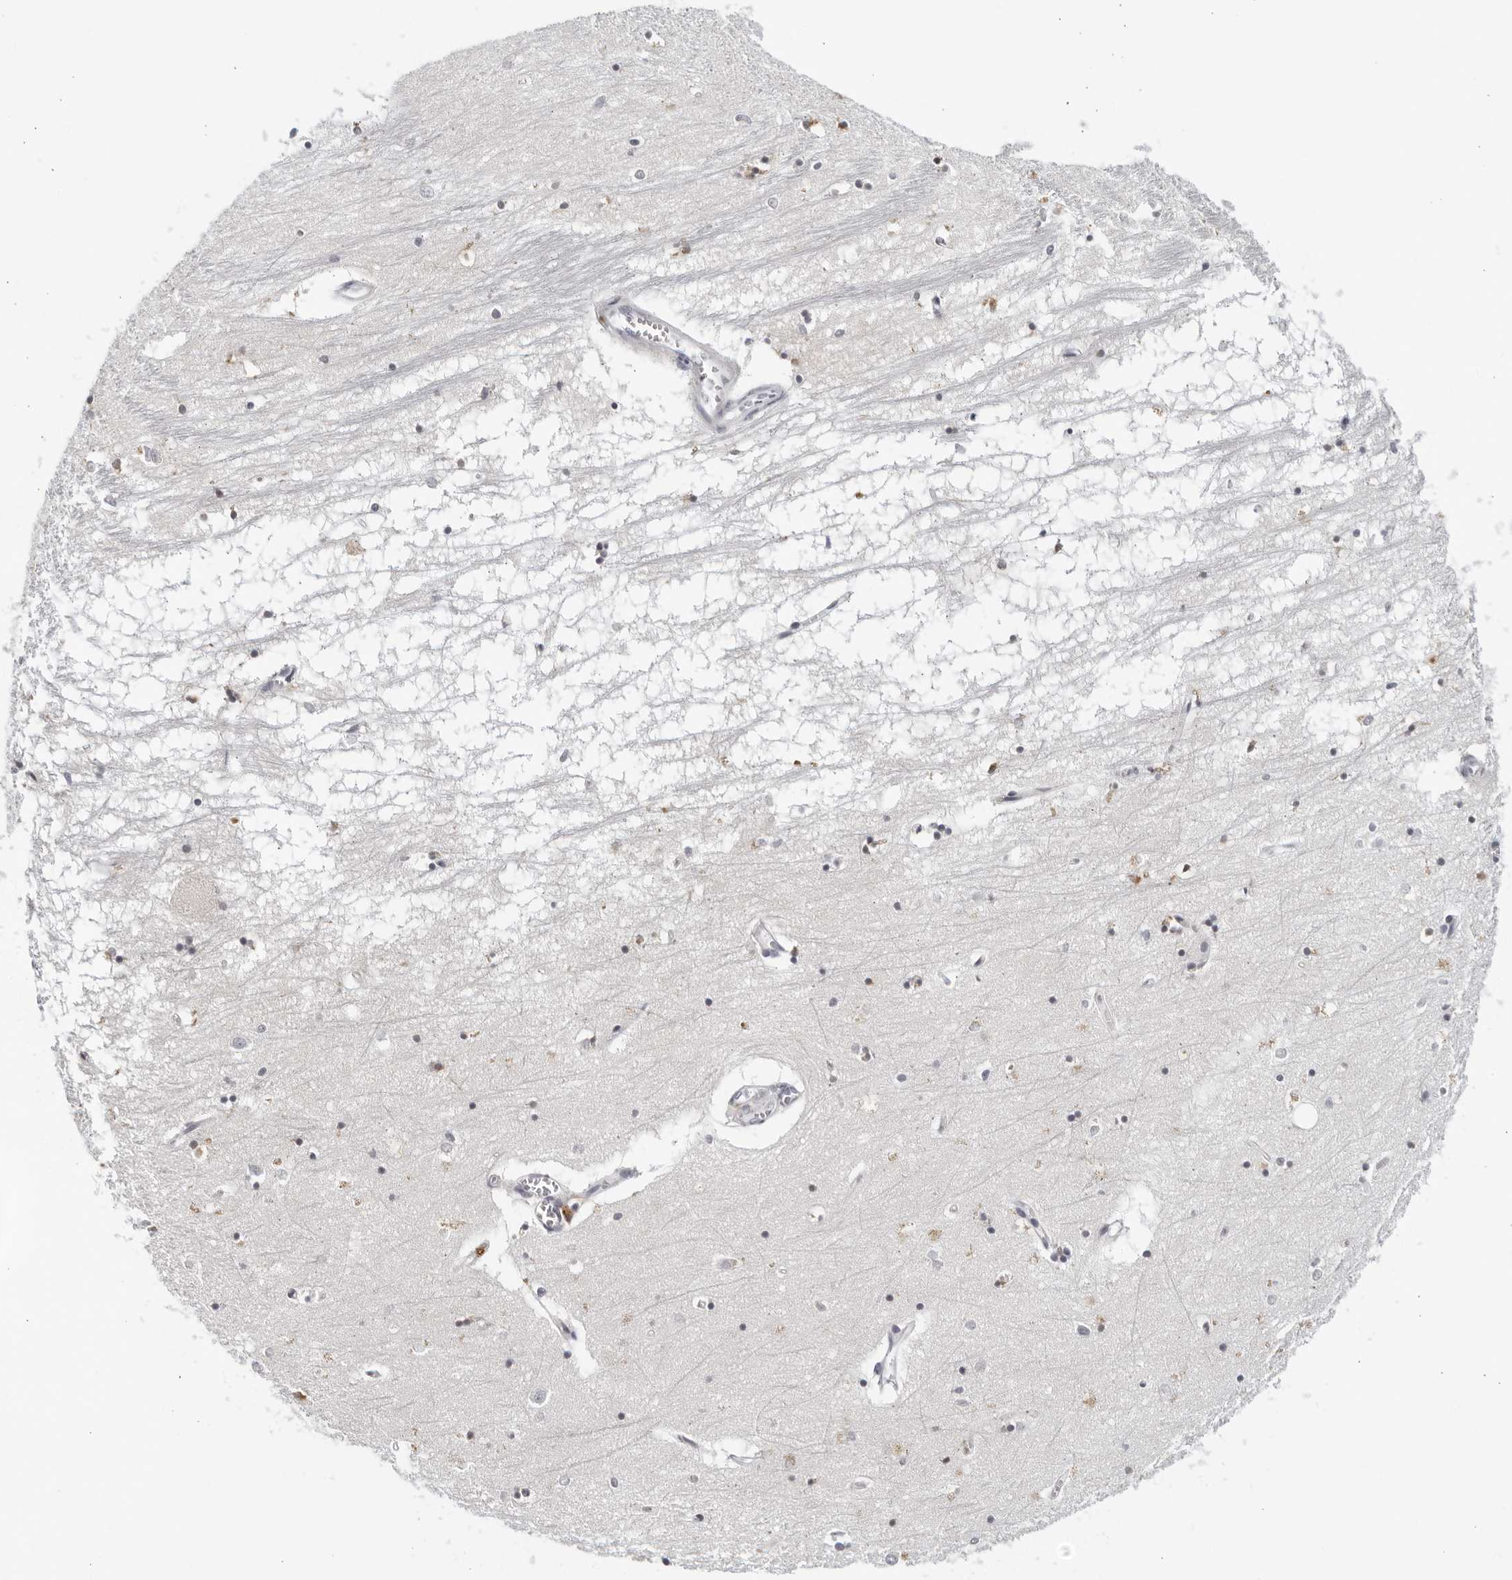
{"staining": {"intensity": "moderate", "quantity": "<25%", "location": "nuclear"}, "tissue": "hippocampus", "cell_type": "Glial cells", "image_type": "normal", "snomed": [{"axis": "morphology", "description": "Normal tissue, NOS"}, {"axis": "topography", "description": "Hippocampus"}], "caption": "Approximately <25% of glial cells in unremarkable human hippocampus display moderate nuclear protein staining as visualized by brown immunohistochemical staining.", "gene": "STRADB", "patient": {"sex": "male", "age": 70}}